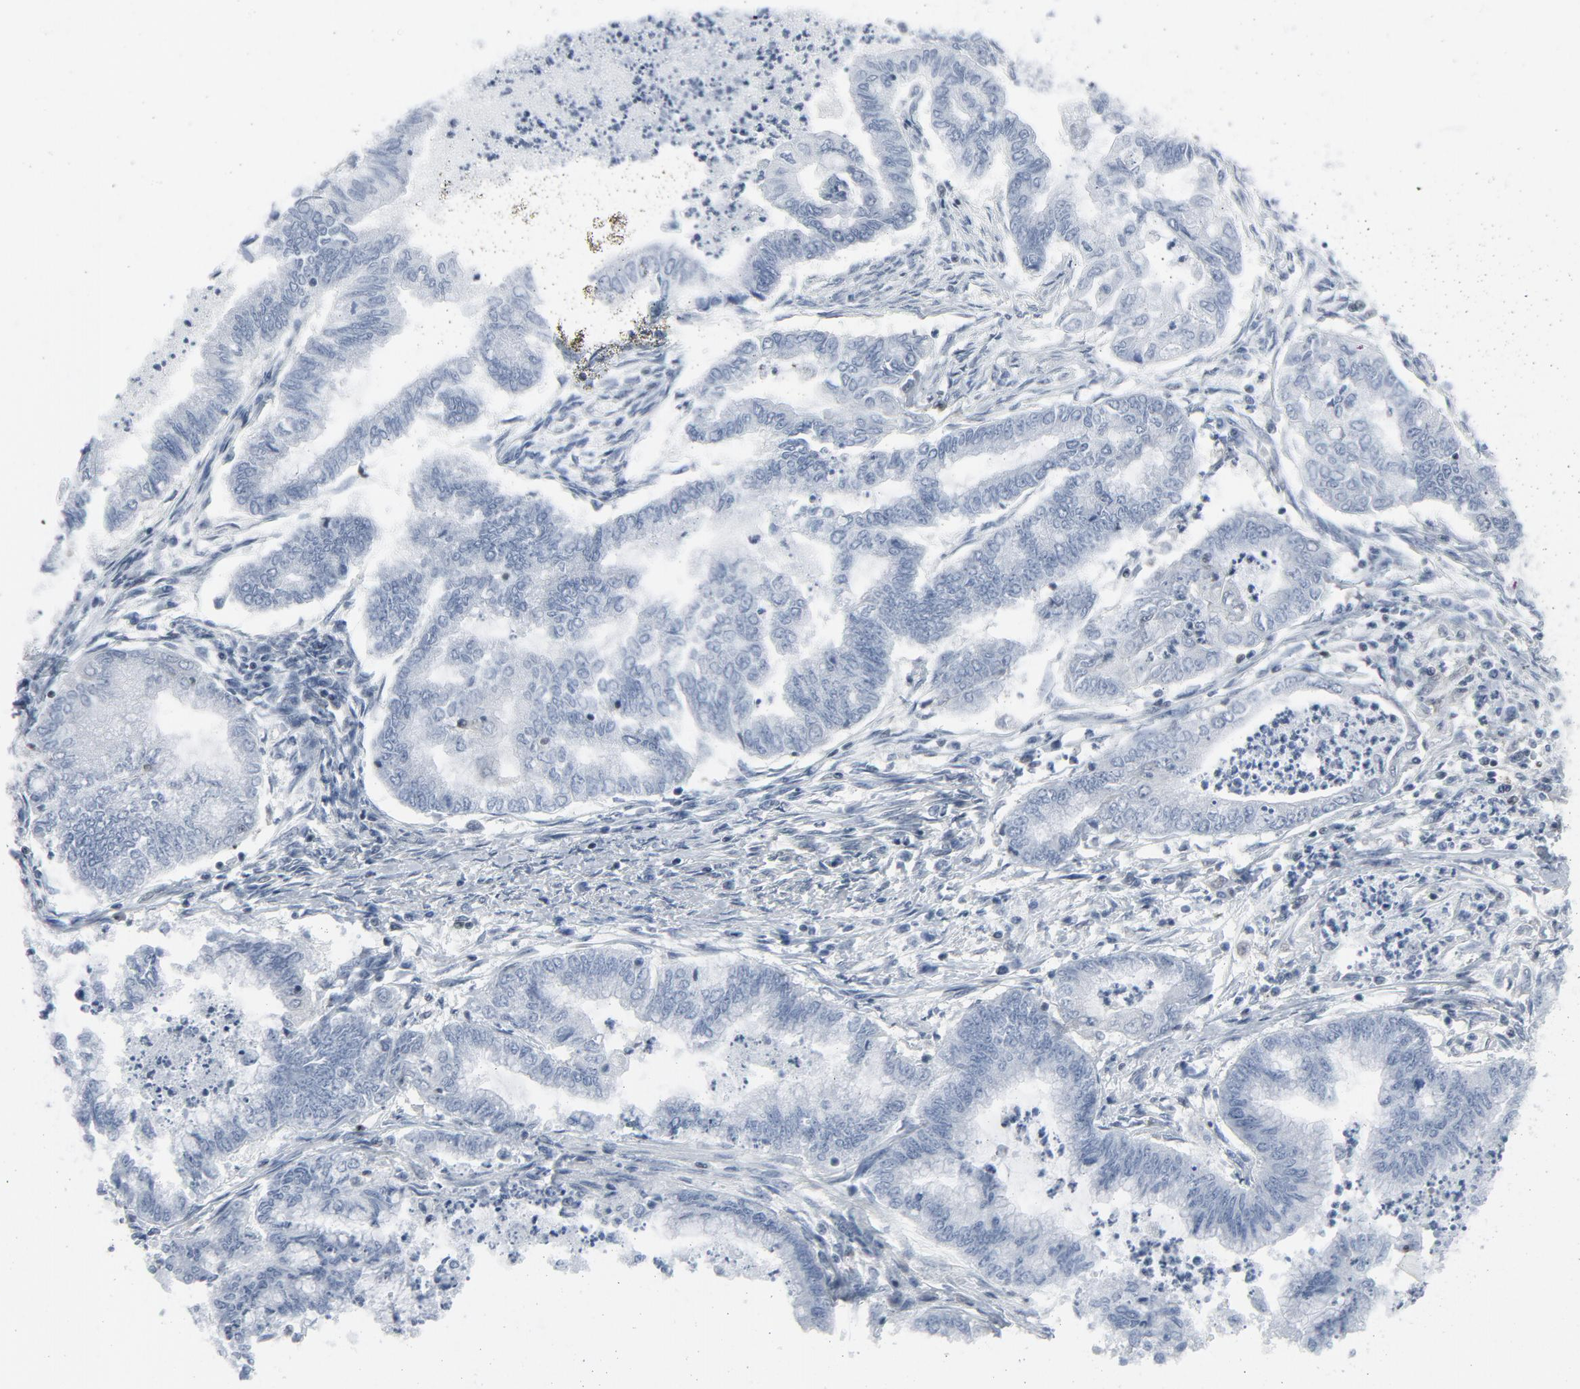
{"staining": {"intensity": "negative", "quantity": "none", "location": "none"}, "tissue": "endometrial cancer", "cell_type": "Tumor cells", "image_type": "cancer", "snomed": [{"axis": "morphology", "description": "Adenocarcinoma, NOS"}, {"axis": "topography", "description": "Endometrium"}], "caption": "This is a micrograph of IHC staining of endometrial adenocarcinoma, which shows no expression in tumor cells.", "gene": "STAT5A", "patient": {"sex": "female", "age": 79}}